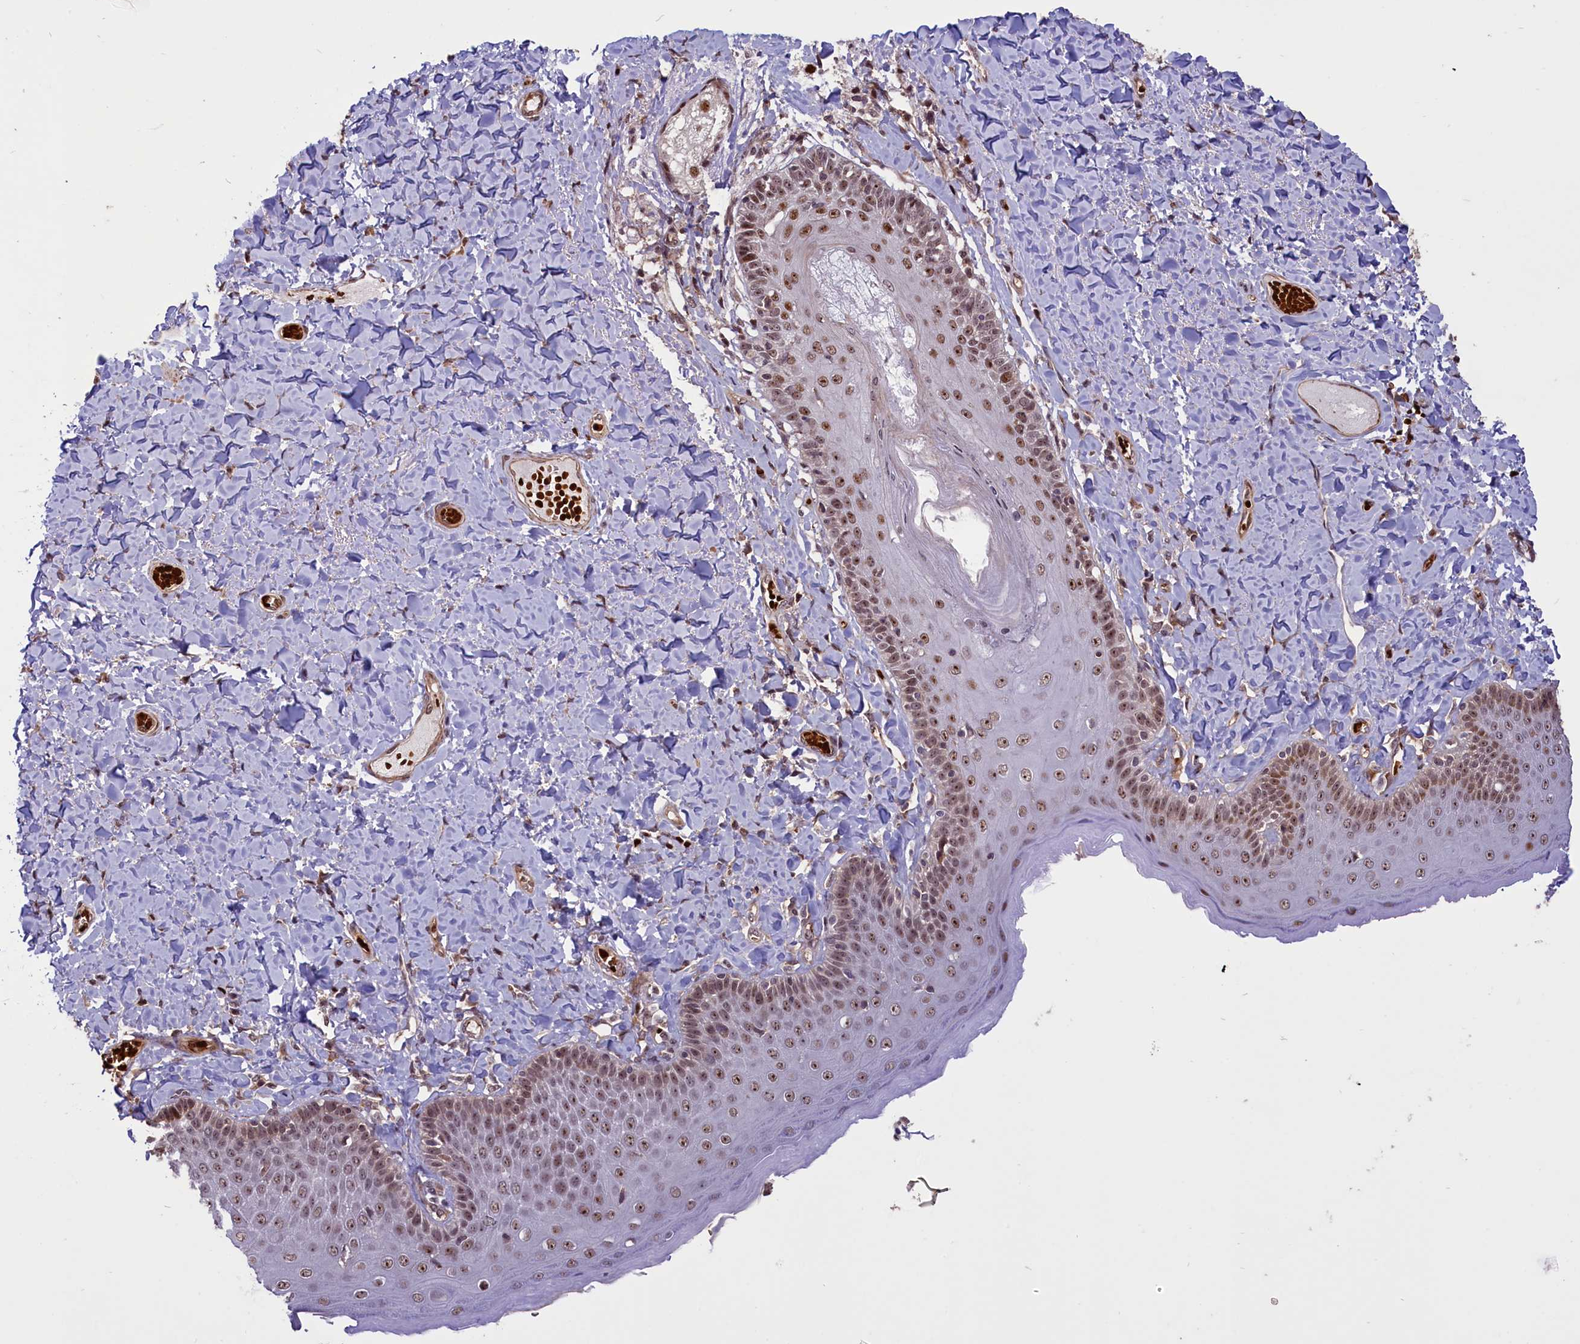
{"staining": {"intensity": "moderate", "quantity": ">75%", "location": "nuclear"}, "tissue": "skin", "cell_type": "Epidermal cells", "image_type": "normal", "snomed": [{"axis": "morphology", "description": "Normal tissue, NOS"}, {"axis": "topography", "description": "Anal"}], "caption": "Immunohistochemical staining of unremarkable human skin displays >75% levels of moderate nuclear protein expression in approximately >75% of epidermal cells.", "gene": "SHFL", "patient": {"sex": "male", "age": 69}}